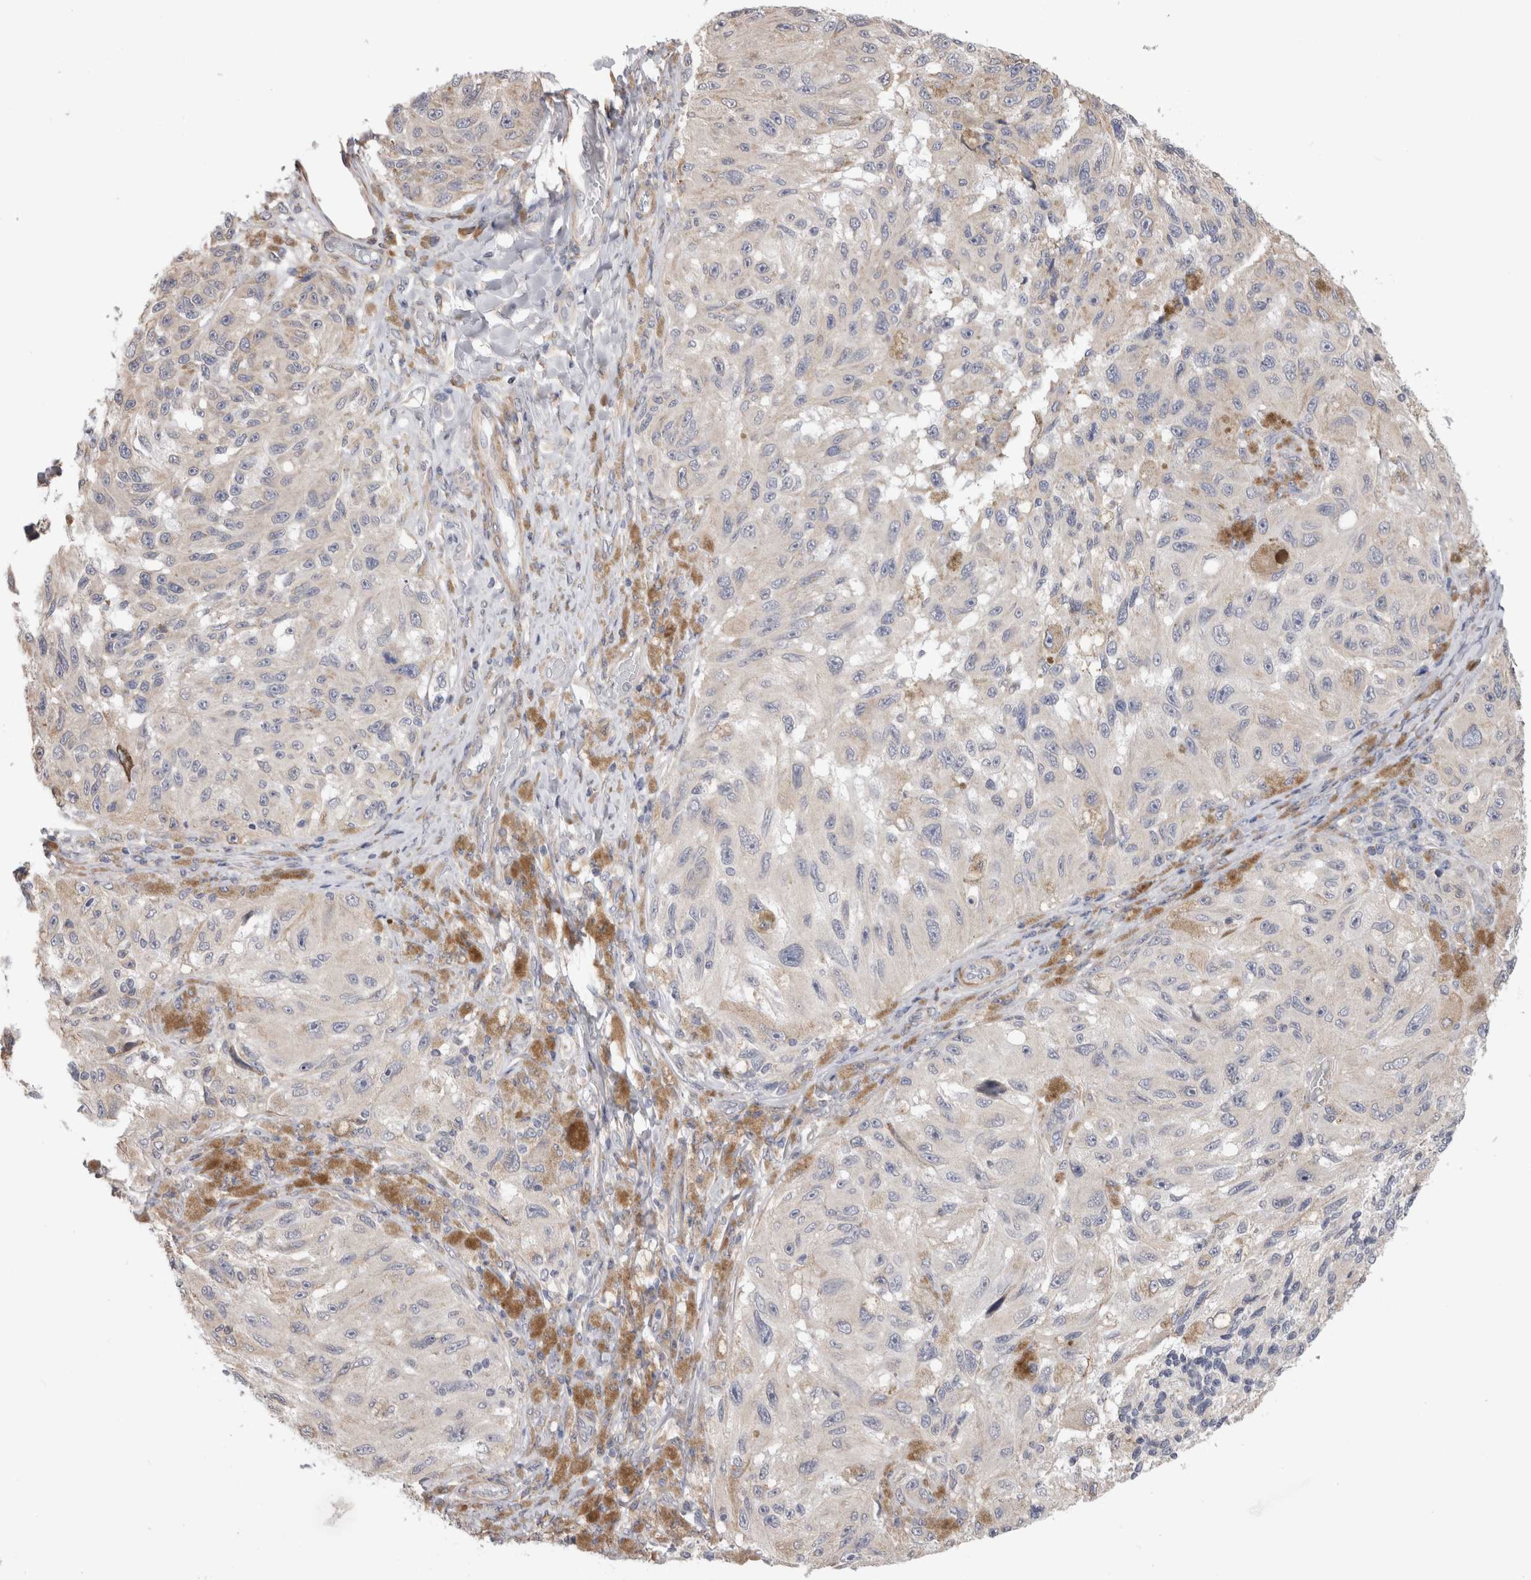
{"staining": {"intensity": "negative", "quantity": "none", "location": "none"}, "tissue": "melanoma", "cell_type": "Tumor cells", "image_type": "cancer", "snomed": [{"axis": "morphology", "description": "Malignant melanoma, NOS"}, {"axis": "topography", "description": "Skin"}], "caption": "A histopathology image of melanoma stained for a protein exhibits no brown staining in tumor cells. (DAB (3,3'-diaminobenzidine) immunohistochemistry visualized using brightfield microscopy, high magnification).", "gene": "SMAP2", "patient": {"sex": "female", "age": 73}}